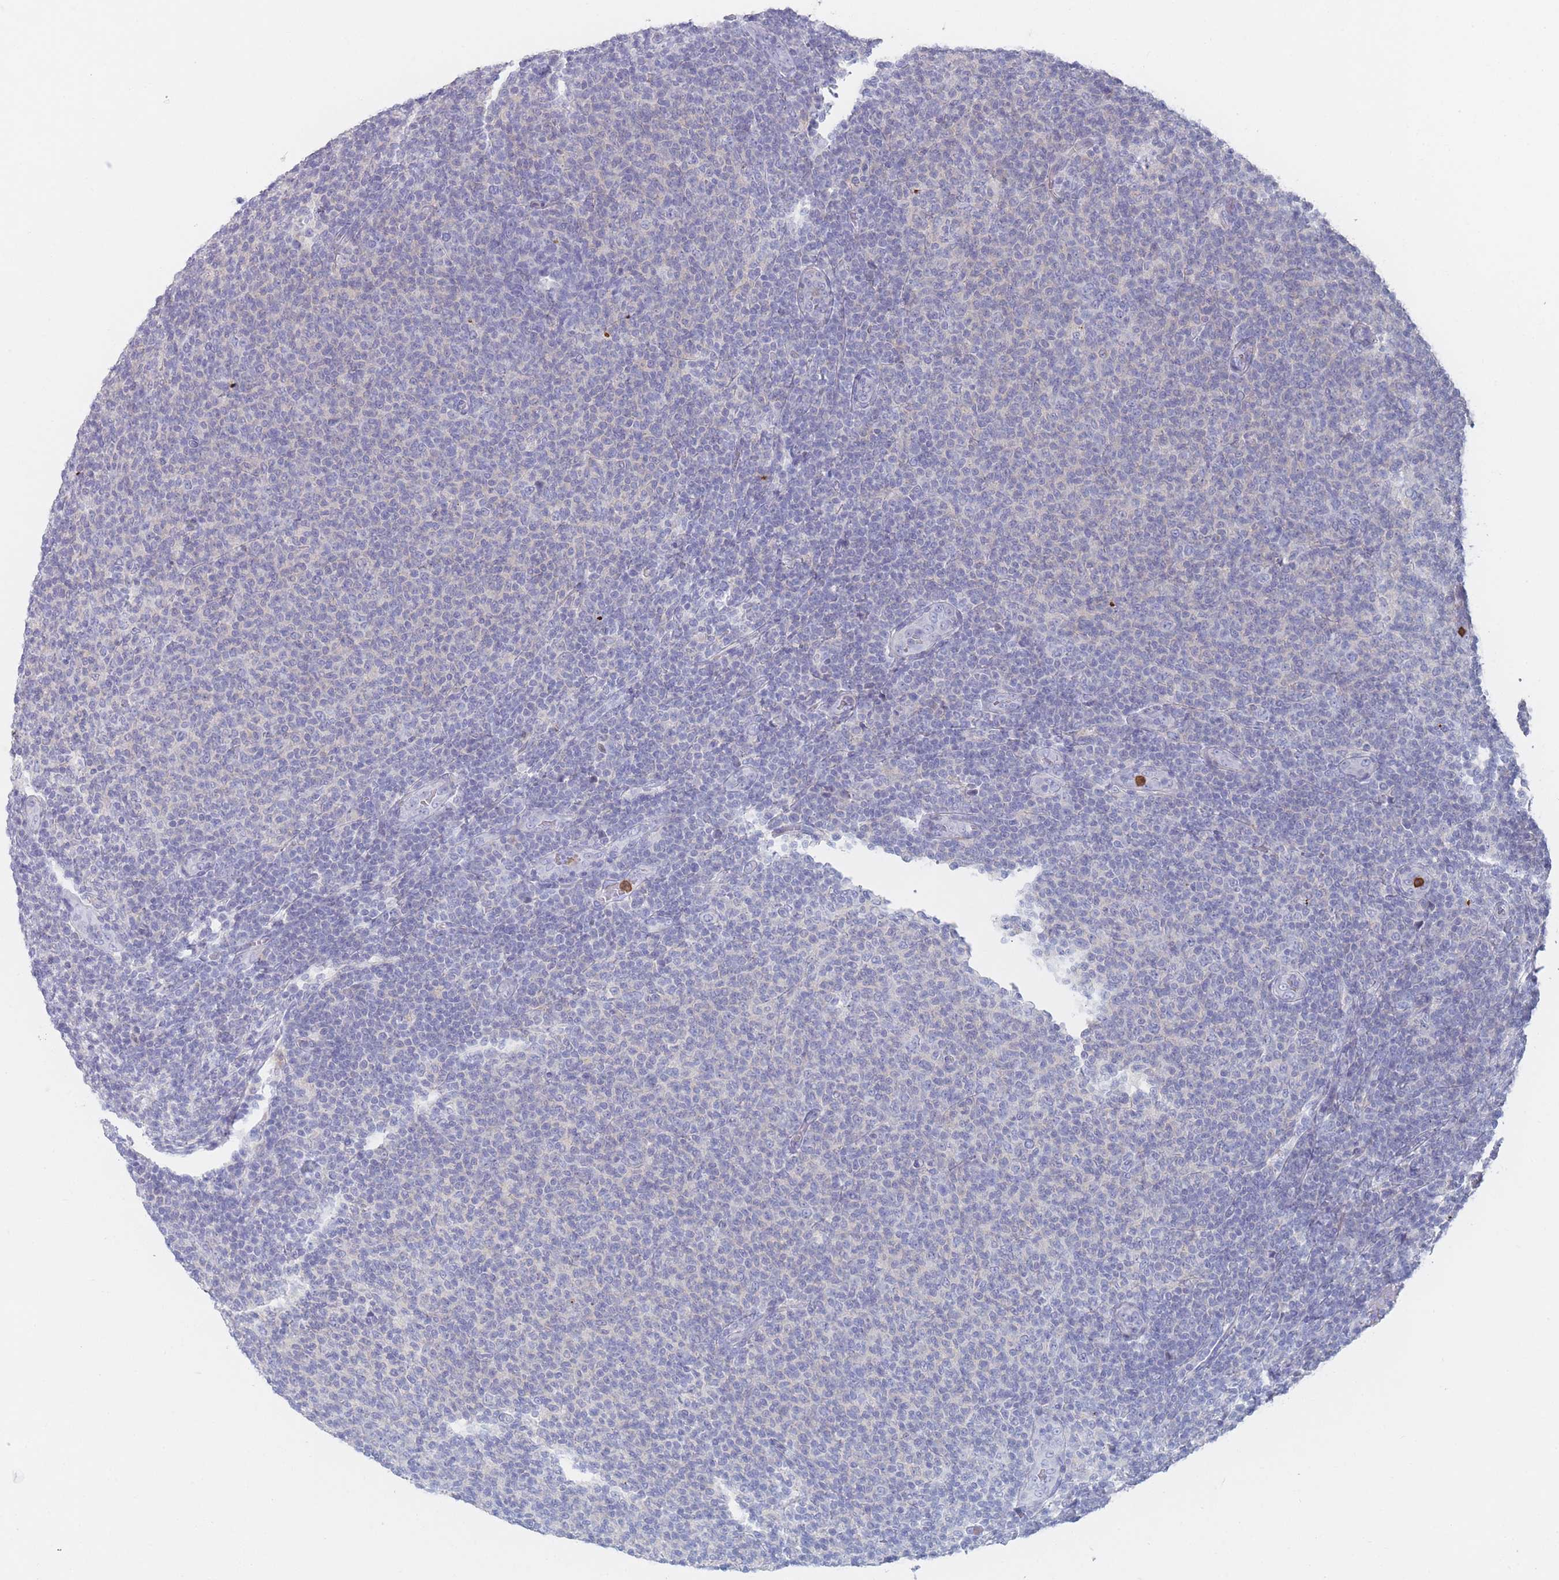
{"staining": {"intensity": "negative", "quantity": "none", "location": "none"}, "tissue": "lymphoma", "cell_type": "Tumor cells", "image_type": "cancer", "snomed": [{"axis": "morphology", "description": "Malignant lymphoma, non-Hodgkin's type, Low grade"}, {"axis": "topography", "description": "Lymph node"}], "caption": "High magnification brightfield microscopy of lymphoma stained with DAB (3,3'-diaminobenzidine) (brown) and counterstained with hematoxylin (blue): tumor cells show no significant staining.", "gene": "ATP1A3", "patient": {"sex": "male", "age": 66}}